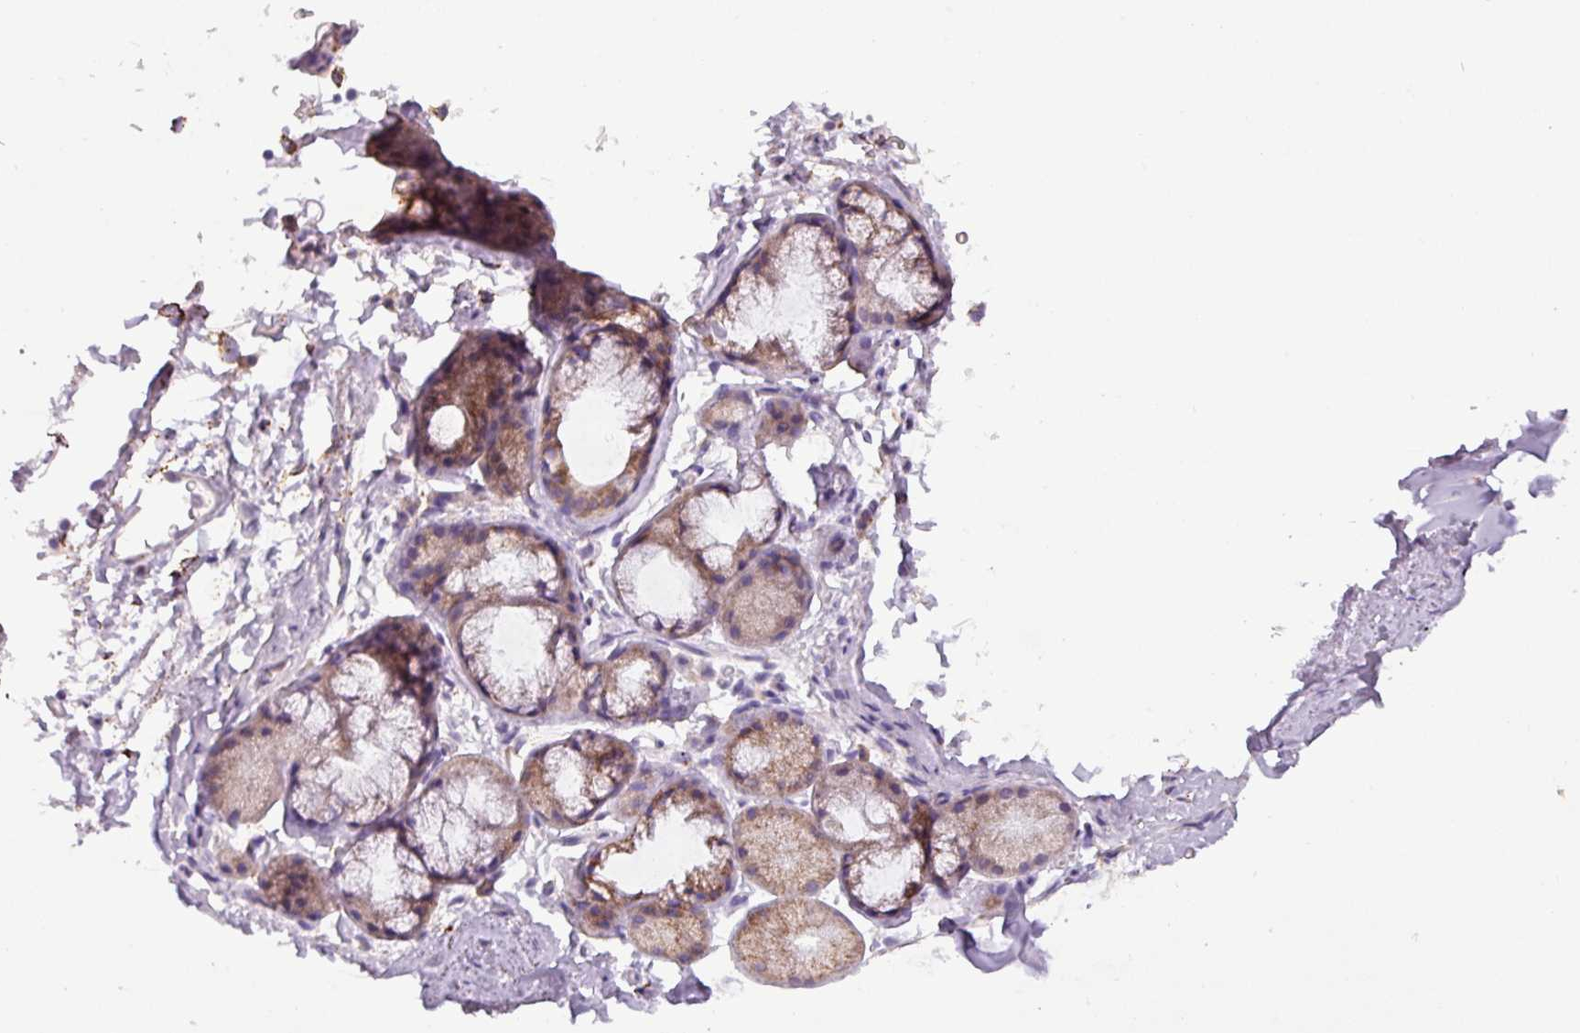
{"staining": {"intensity": "moderate", "quantity": "25%-75%", "location": "cytoplasmic/membranous"}, "tissue": "soft tissue", "cell_type": "Chondrocytes", "image_type": "normal", "snomed": [{"axis": "morphology", "description": "Normal tissue, NOS"}, {"axis": "topography", "description": "Lymph node"}, {"axis": "topography", "description": "Cartilage tissue"}, {"axis": "topography", "description": "Bronchus"}], "caption": "Immunohistochemistry (IHC) (DAB (3,3'-diaminobenzidine)) staining of normal soft tissue shows moderate cytoplasmic/membranous protein staining in approximately 25%-75% of chondrocytes. Using DAB (3,3'-diaminobenzidine) (brown) and hematoxylin (blue) stains, captured at high magnification using brightfield microscopy.", "gene": "ZNF667", "patient": {"sex": "female", "age": 70}}